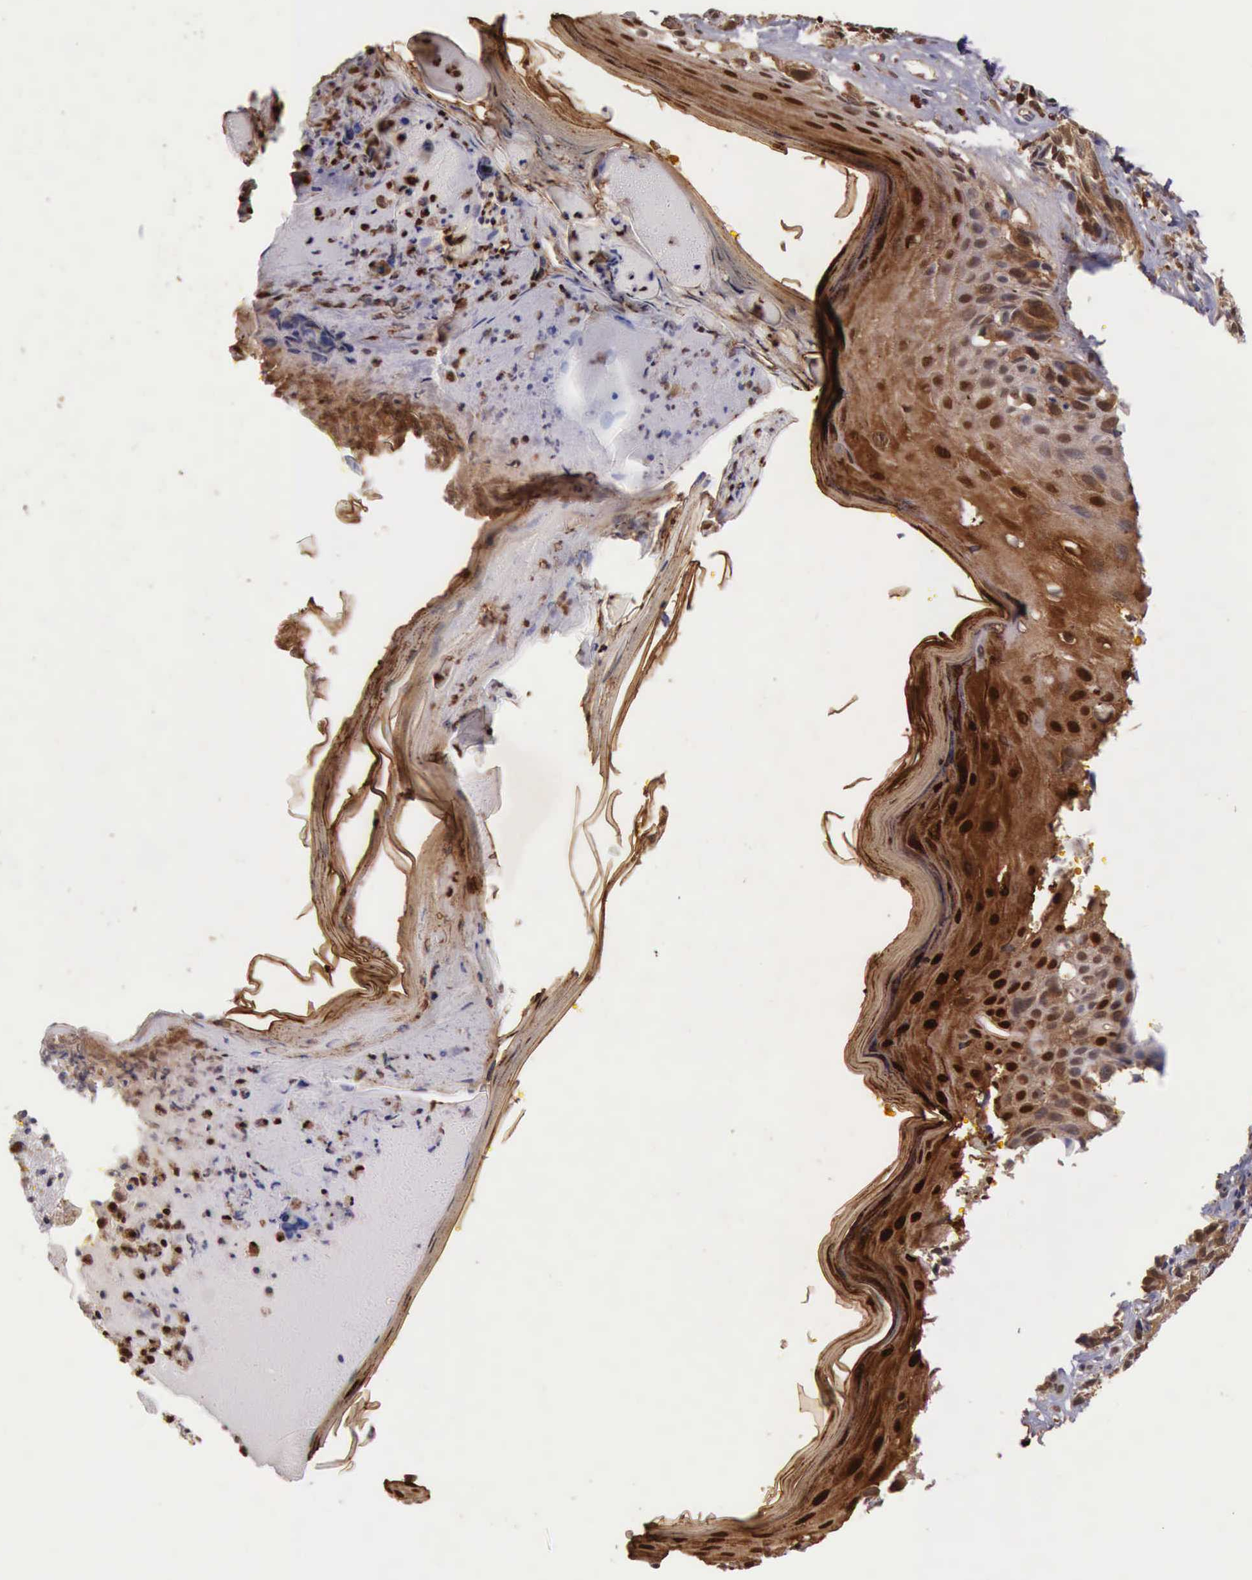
{"staining": {"intensity": "weak", "quantity": "25%-75%", "location": "cytoplasmic/membranous,nuclear"}, "tissue": "melanoma", "cell_type": "Tumor cells", "image_type": "cancer", "snomed": [{"axis": "morphology", "description": "Malignant melanoma, NOS"}, {"axis": "topography", "description": "Skin"}], "caption": "The image reveals staining of melanoma, revealing weak cytoplasmic/membranous and nuclear protein expression (brown color) within tumor cells.", "gene": "CSTA", "patient": {"sex": "male", "age": 67}}